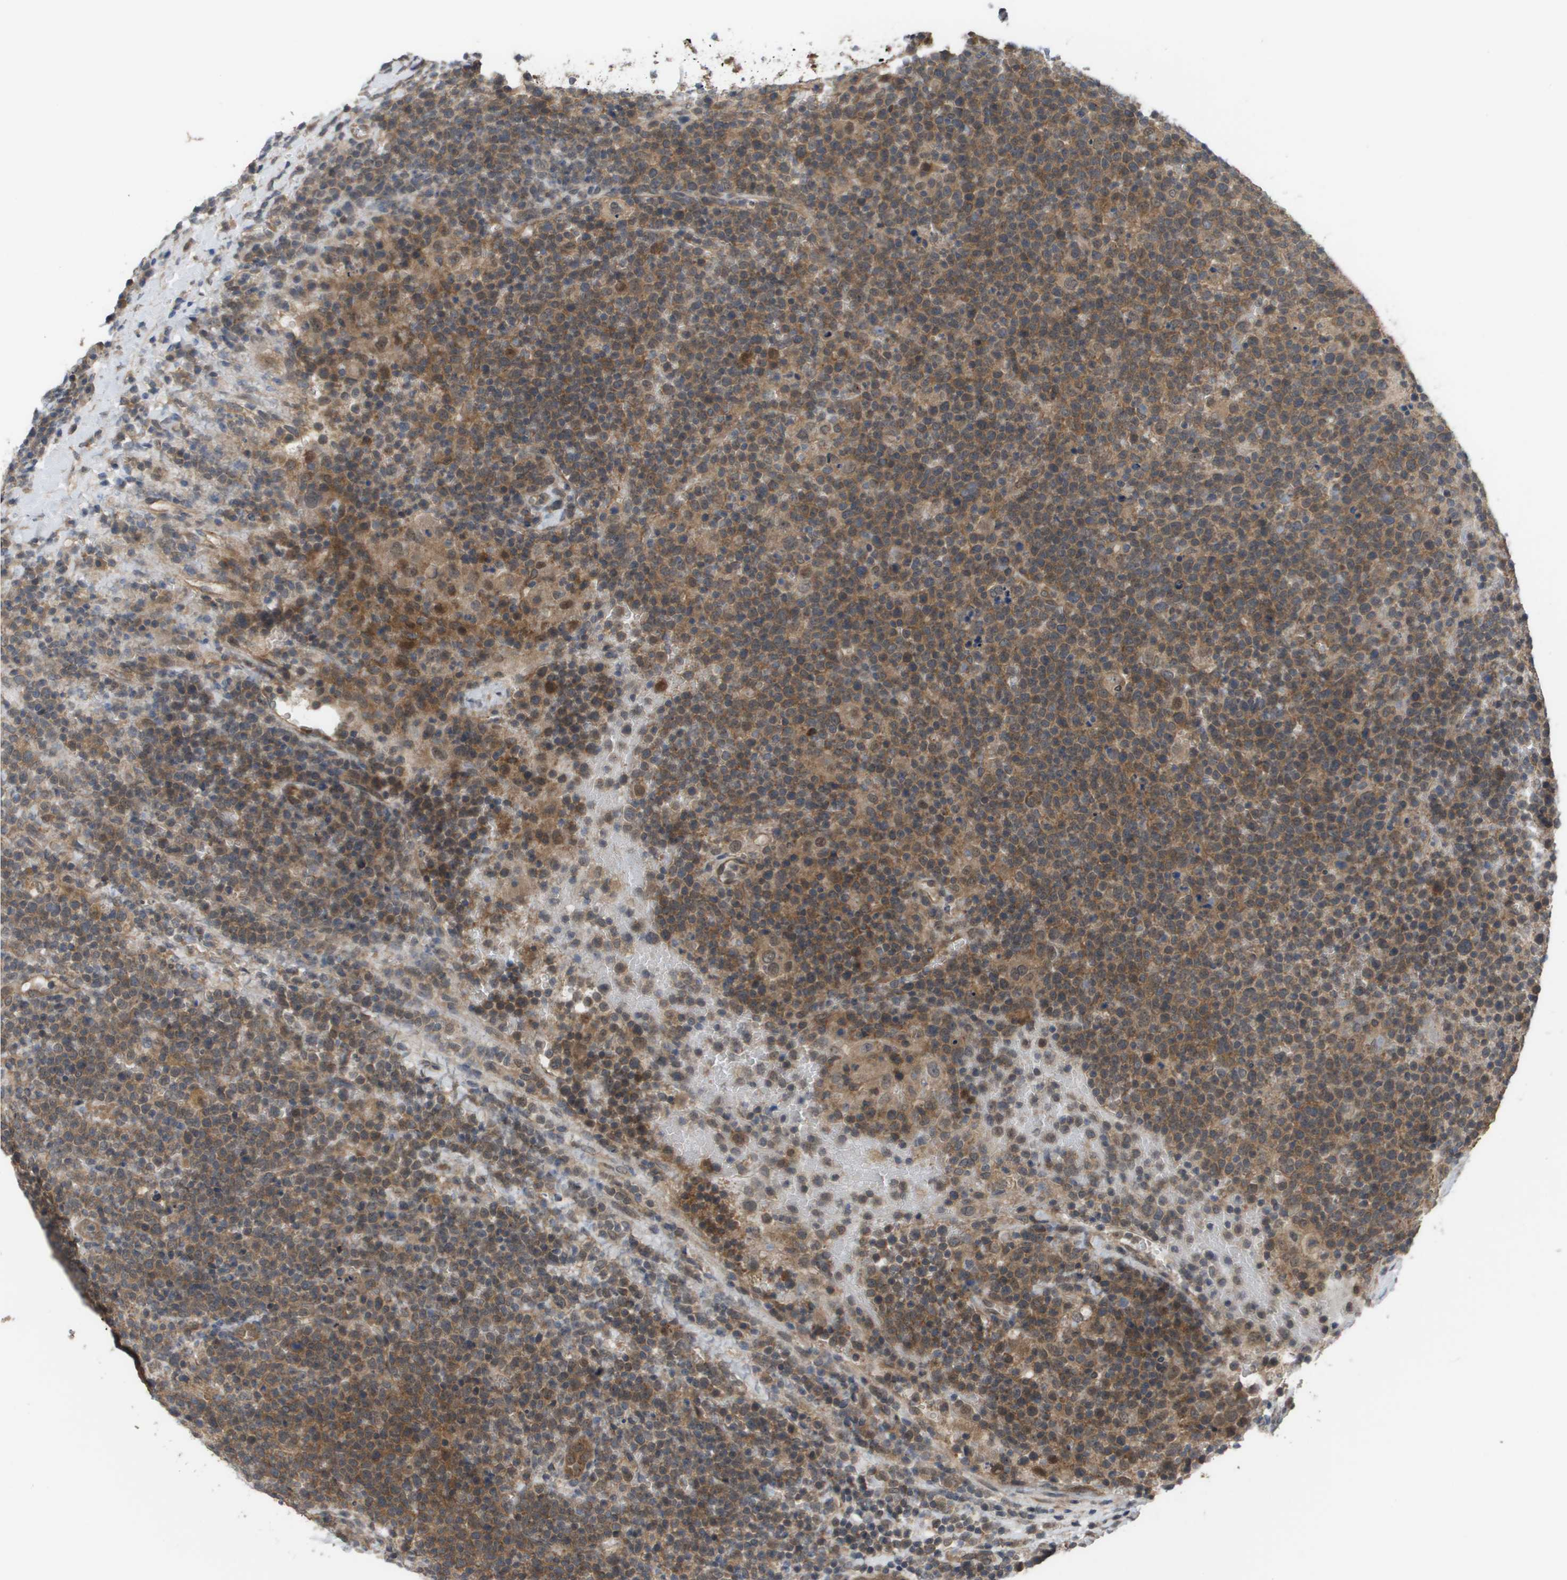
{"staining": {"intensity": "moderate", "quantity": ">75%", "location": "cytoplasmic/membranous,nuclear"}, "tissue": "lymphoma", "cell_type": "Tumor cells", "image_type": "cancer", "snomed": [{"axis": "morphology", "description": "Malignant lymphoma, non-Hodgkin's type, High grade"}, {"axis": "topography", "description": "Lymph node"}], "caption": "Immunohistochemical staining of lymphoma reveals medium levels of moderate cytoplasmic/membranous and nuclear protein staining in about >75% of tumor cells. (IHC, brightfield microscopy, high magnification).", "gene": "CTPS2", "patient": {"sex": "male", "age": 61}}